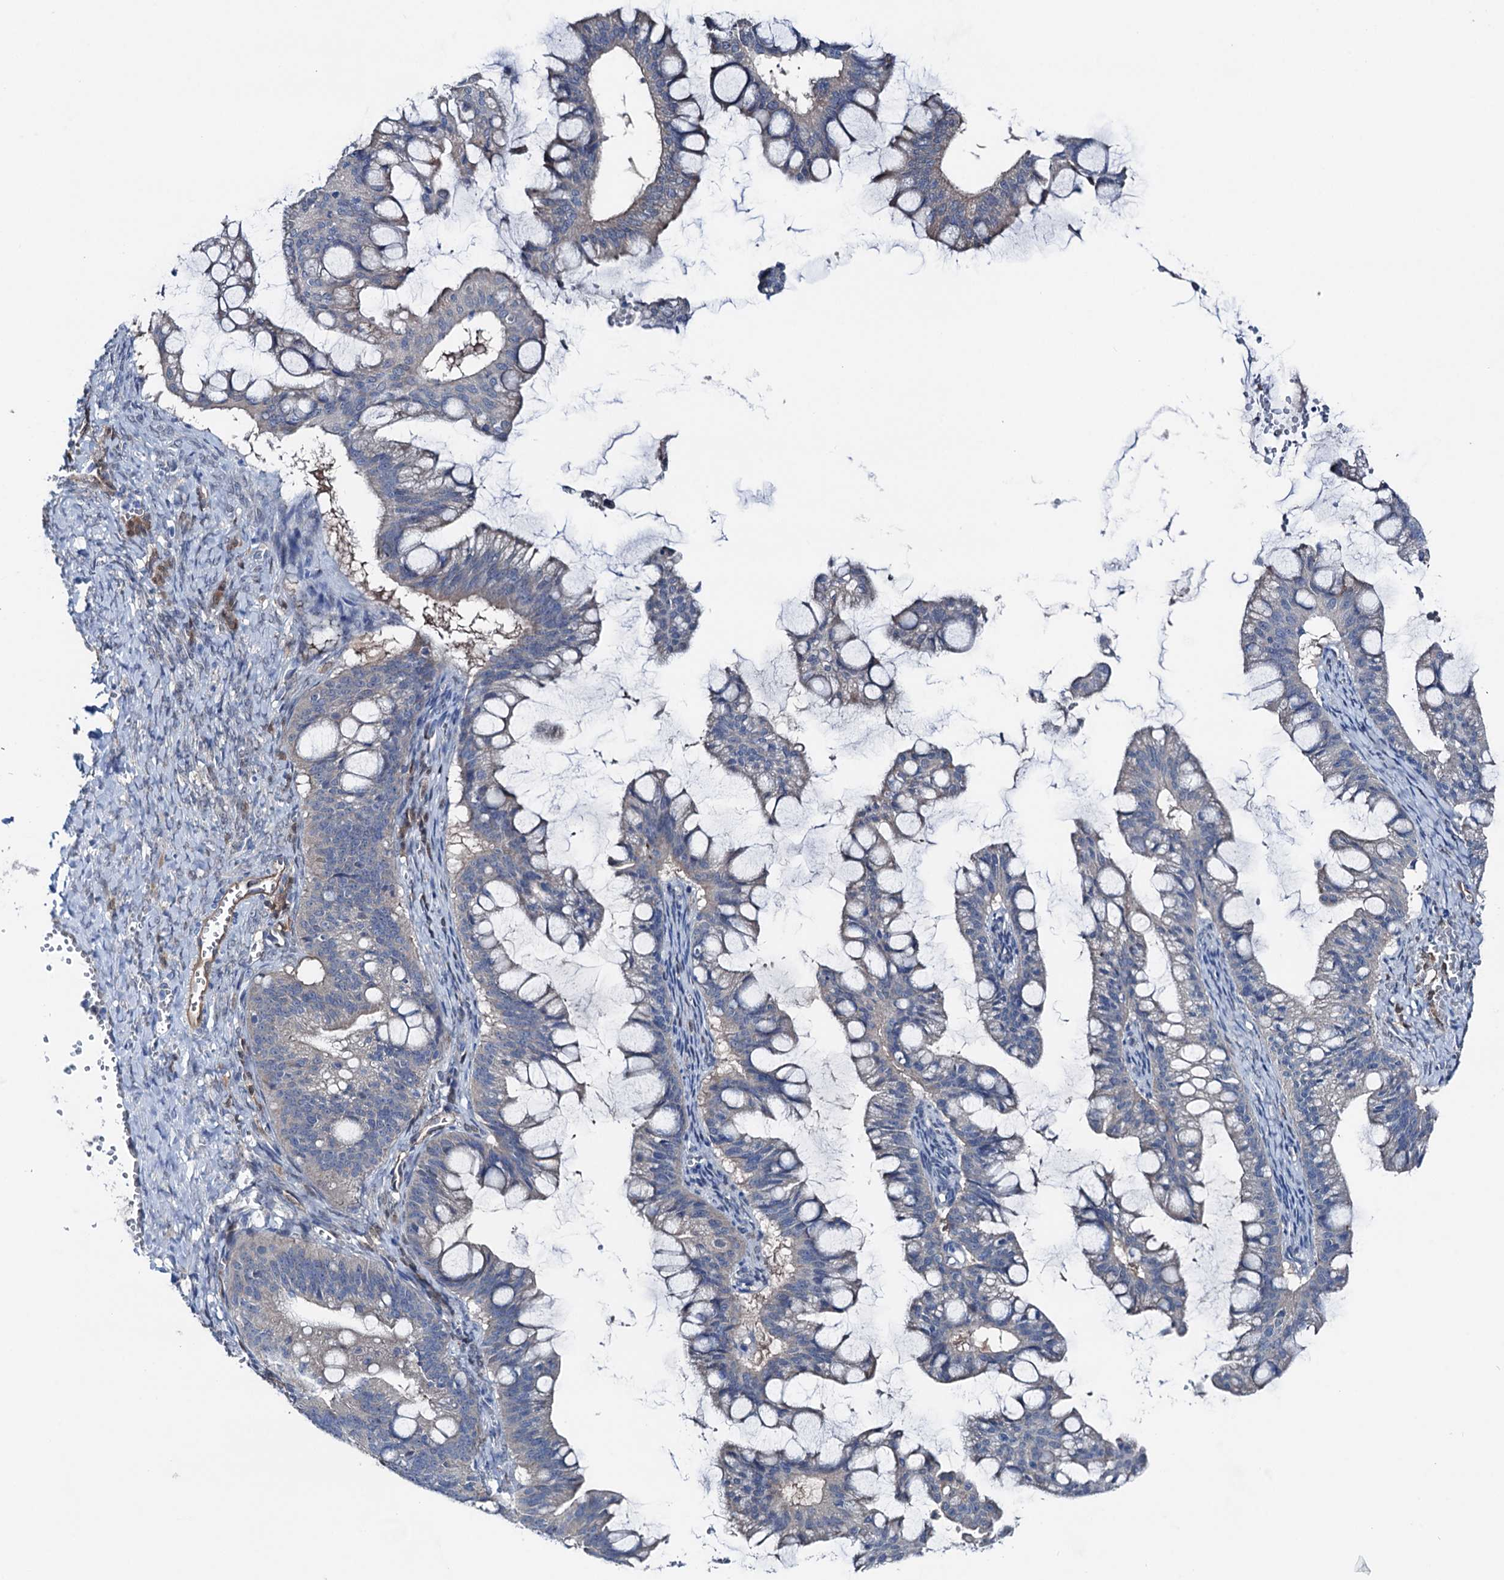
{"staining": {"intensity": "negative", "quantity": "none", "location": "none"}, "tissue": "ovarian cancer", "cell_type": "Tumor cells", "image_type": "cancer", "snomed": [{"axis": "morphology", "description": "Cystadenocarcinoma, mucinous, NOS"}, {"axis": "topography", "description": "Ovary"}], "caption": "The image displays no staining of tumor cells in ovarian cancer (mucinous cystadenocarcinoma).", "gene": "SHROOM1", "patient": {"sex": "female", "age": 73}}